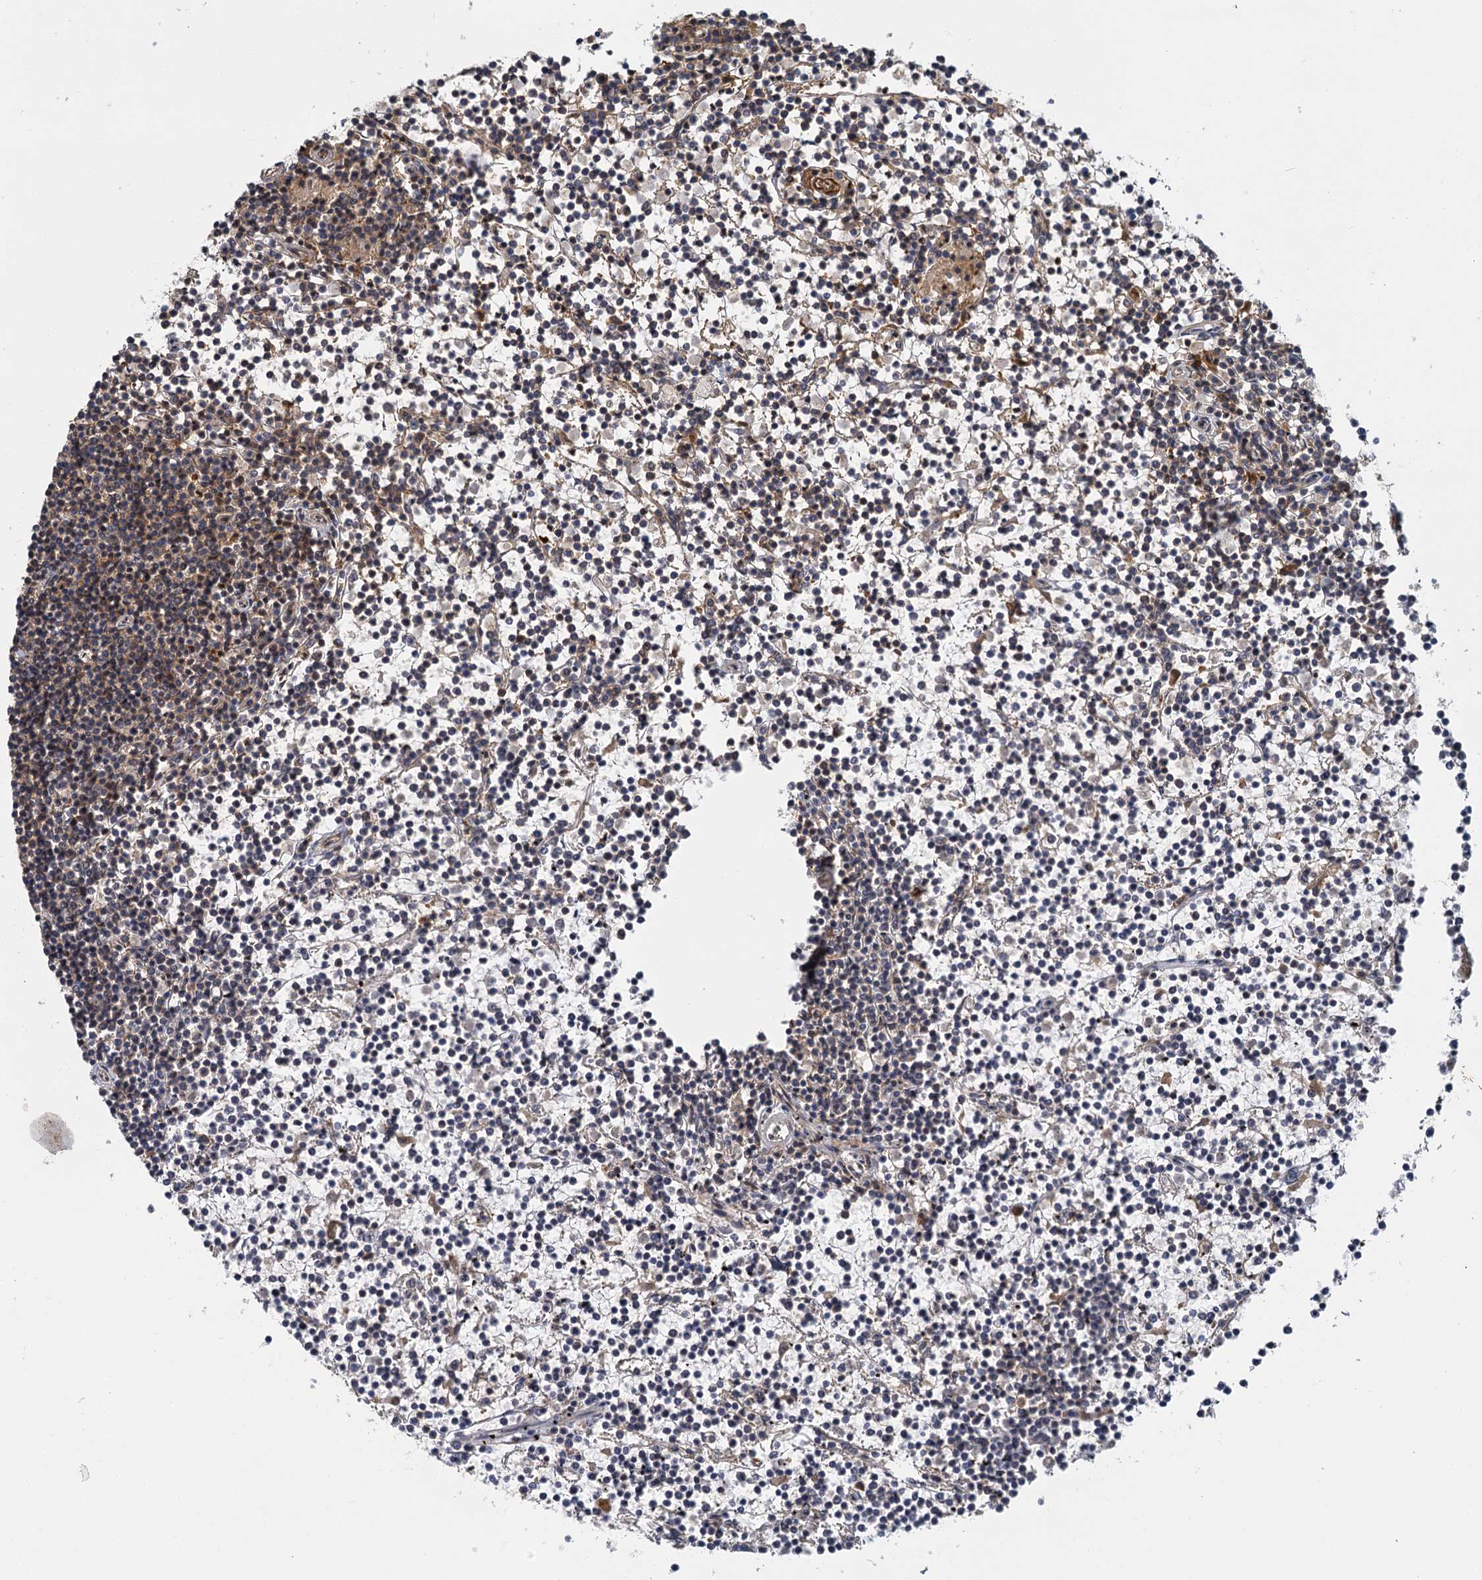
{"staining": {"intensity": "moderate", "quantity": "<25%", "location": "cytoplasmic/membranous"}, "tissue": "lymphoma", "cell_type": "Tumor cells", "image_type": "cancer", "snomed": [{"axis": "morphology", "description": "Malignant lymphoma, non-Hodgkin's type, Low grade"}, {"axis": "topography", "description": "Spleen"}], "caption": "DAB (3,3'-diaminobenzidine) immunohistochemical staining of lymphoma exhibits moderate cytoplasmic/membranous protein positivity in approximately <25% of tumor cells.", "gene": "ZNF549", "patient": {"sex": "female", "age": 19}}